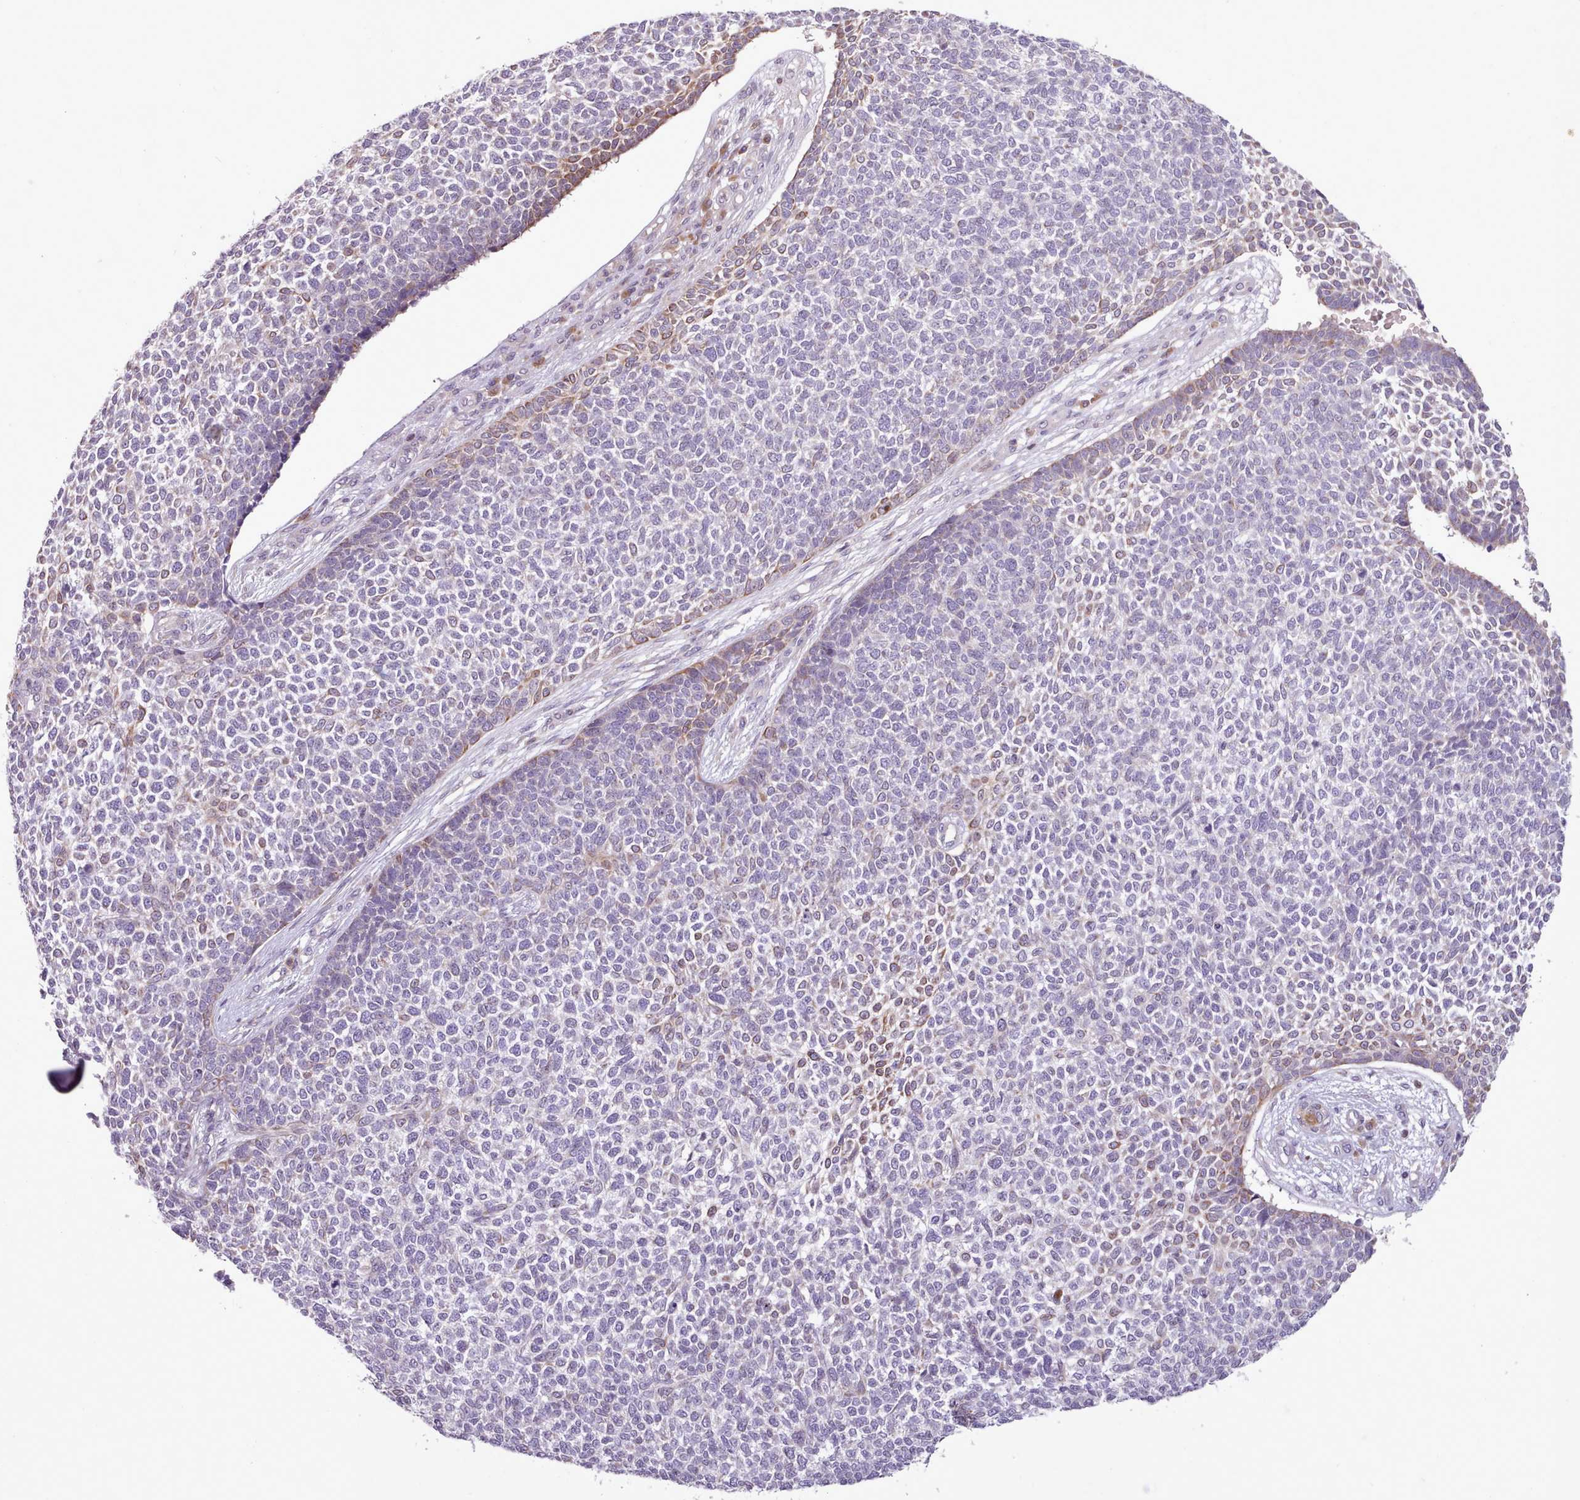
{"staining": {"intensity": "weak", "quantity": "<25%", "location": "cytoplasmic/membranous"}, "tissue": "skin cancer", "cell_type": "Tumor cells", "image_type": "cancer", "snomed": [{"axis": "morphology", "description": "Basal cell carcinoma"}, {"axis": "topography", "description": "Skin"}], "caption": "Basal cell carcinoma (skin) was stained to show a protein in brown. There is no significant positivity in tumor cells.", "gene": "NMRK1", "patient": {"sex": "female", "age": 84}}